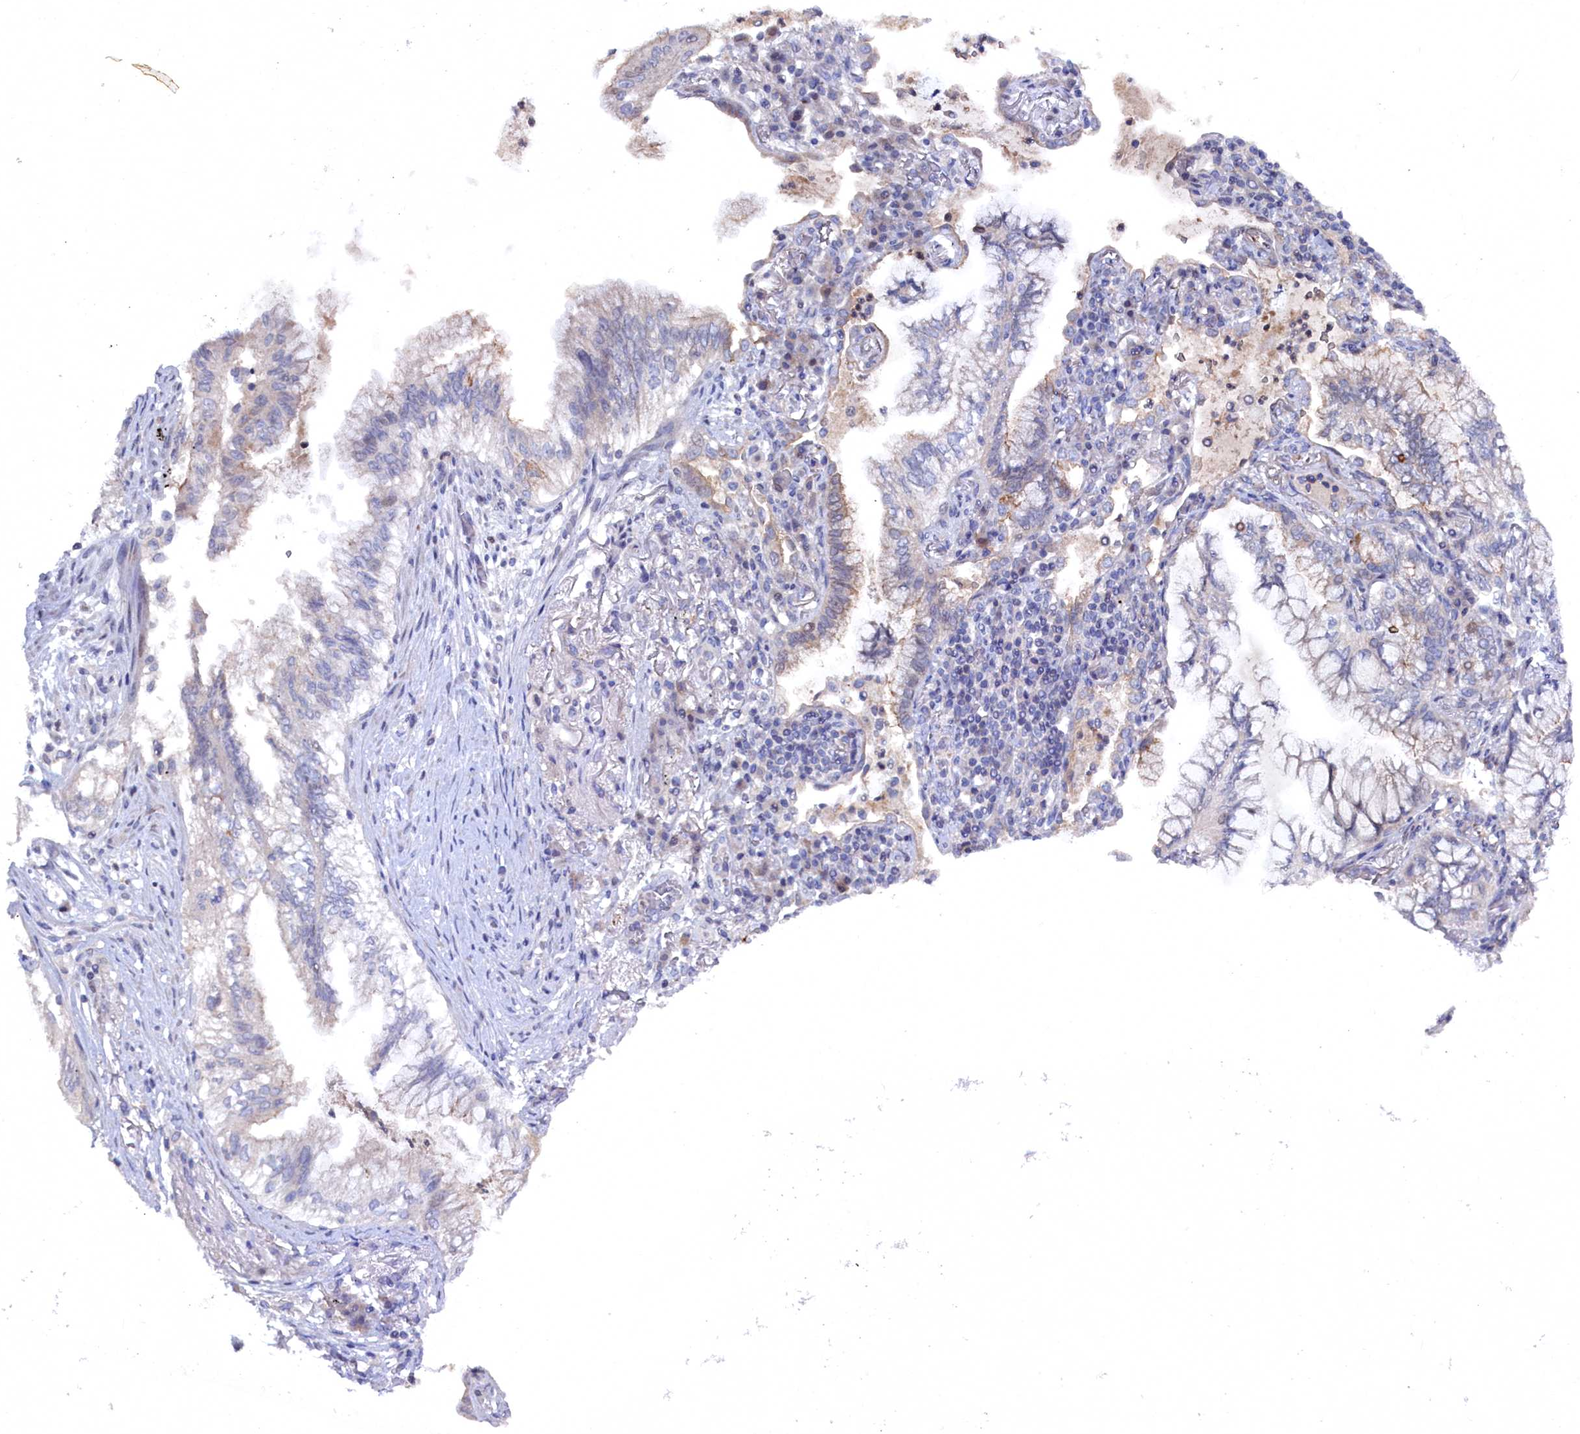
{"staining": {"intensity": "negative", "quantity": "none", "location": "none"}, "tissue": "lung cancer", "cell_type": "Tumor cells", "image_type": "cancer", "snomed": [{"axis": "morphology", "description": "Adenocarcinoma, NOS"}, {"axis": "topography", "description": "Lung"}], "caption": "The immunohistochemistry (IHC) photomicrograph has no significant expression in tumor cells of lung adenocarcinoma tissue.", "gene": "TMC5", "patient": {"sex": "female", "age": 70}}